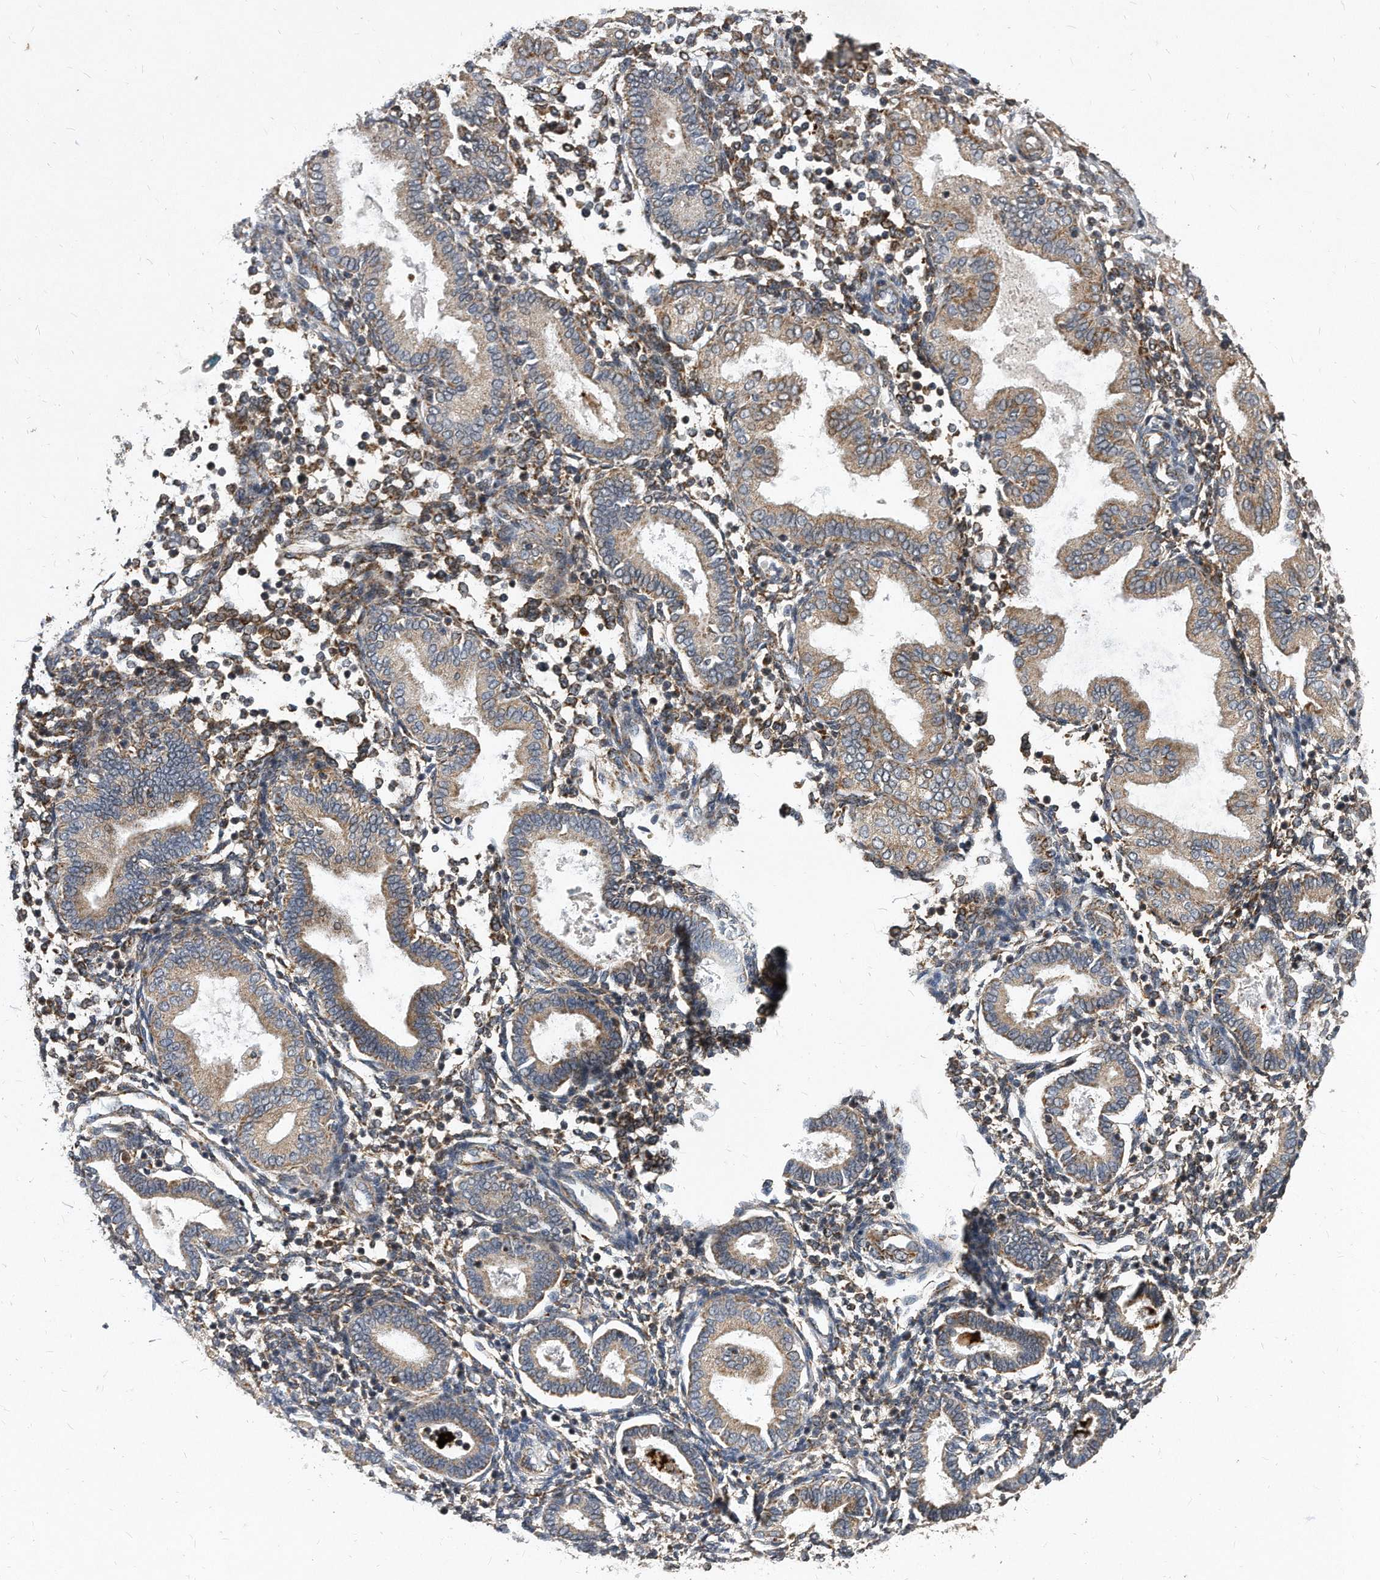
{"staining": {"intensity": "moderate", "quantity": "<25%", "location": "cytoplasmic/membranous"}, "tissue": "endometrium", "cell_type": "Cells in endometrial stroma", "image_type": "normal", "snomed": [{"axis": "morphology", "description": "Normal tissue, NOS"}, {"axis": "topography", "description": "Endometrium"}], "caption": "Moderate cytoplasmic/membranous protein staining is present in approximately <25% of cells in endometrial stroma in endometrium. (DAB (3,3'-diaminobenzidine) IHC with brightfield microscopy, high magnification).", "gene": "SOBP", "patient": {"sex": "female", "age": 53}}